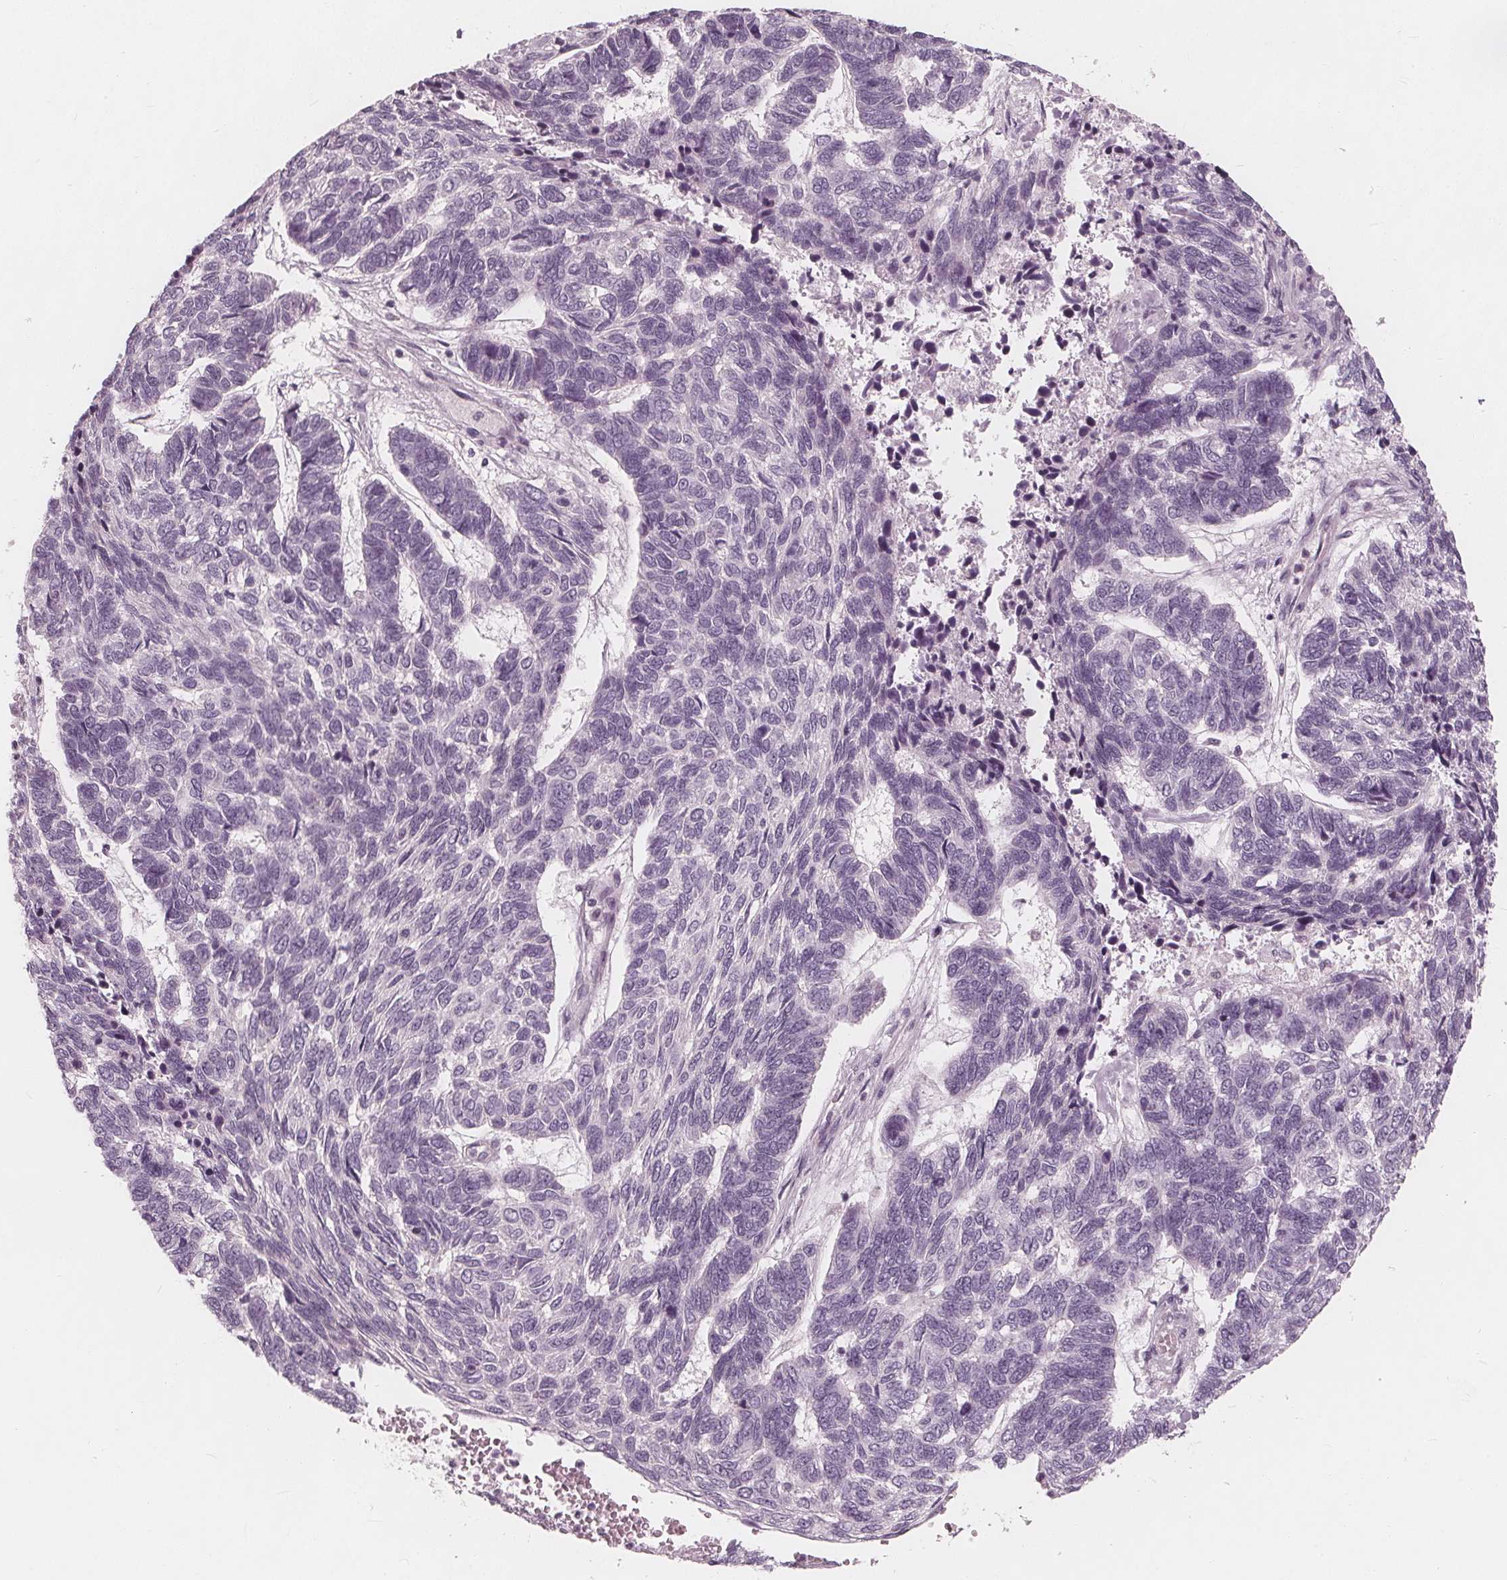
{"staining": {"intensity": "negative", "quantity": "none", "location": "none"}, "tissue": "skin cancer", "cell_type": "Tumor cells", "image_type": "cancer", "snomed": [{"axis": "morphology", "description": "Basal cell carcinoma"}, {"axis": "topography", "description": "Skin"}], "caption": "Tumor cells show no significant protein positivity in basal cell carcinoma (skin).", "gene": "SAT2", "patient": {"sex": "female", "age": 65}}